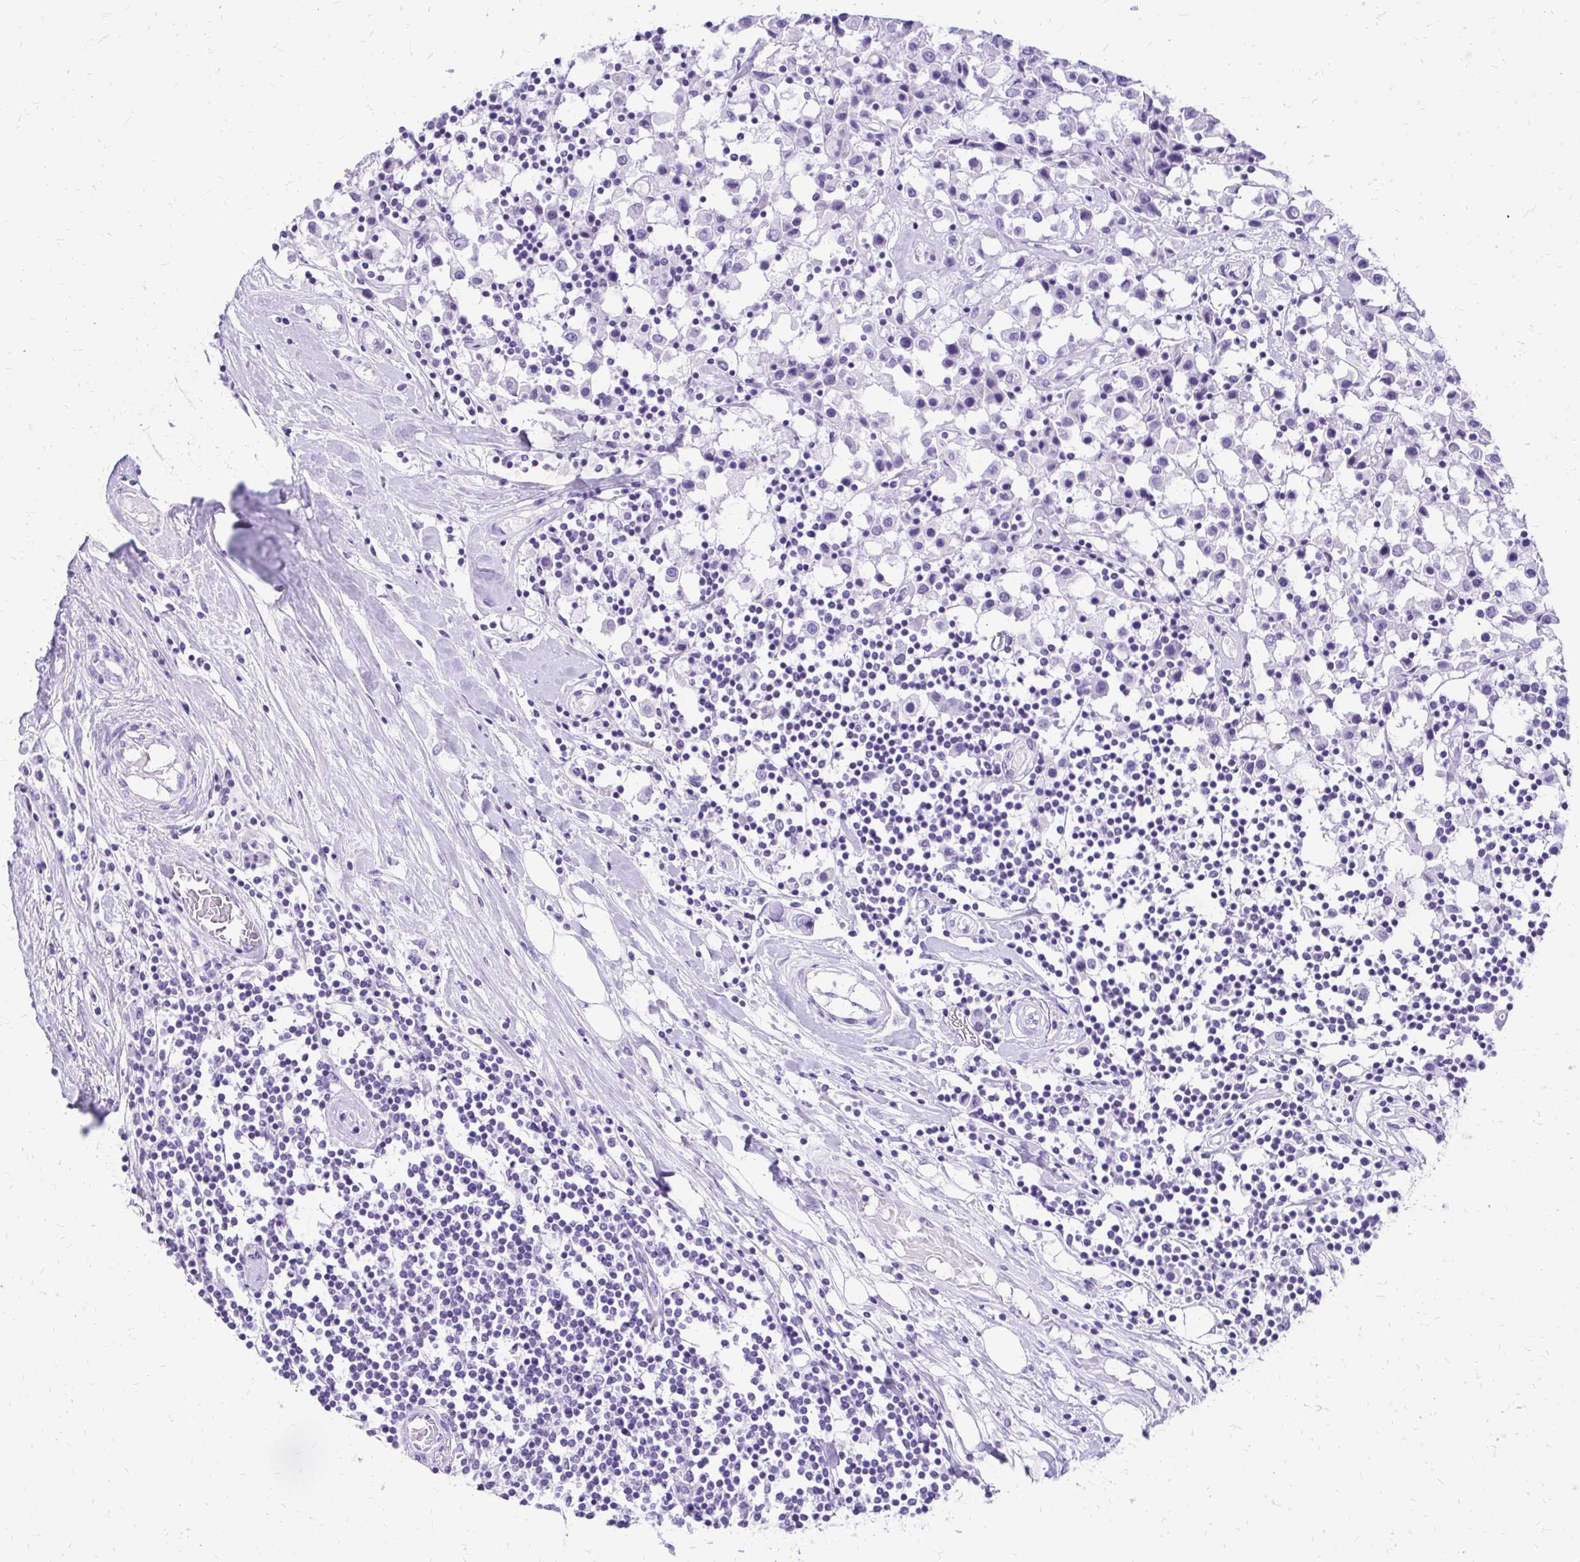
{"staining": {"intensity": "negative", "quantity": "none", "location": "none"}, "tissue": "breast cancer", "cell_type": "Tumor cells", "image_type": "cancer", "snomed": [{"axis": "morphology", "description": "Duct carcinoma"}, {"axis": "topography", "description": "Breast"}], "caption": "Tumor cells show no significant expression in intraductal carcinoma (breast). (DAB immunohistochemistry (IHC), high magnification).", "gene": "SLC32A1", "patient": {"sex": "female", "age": 61}}